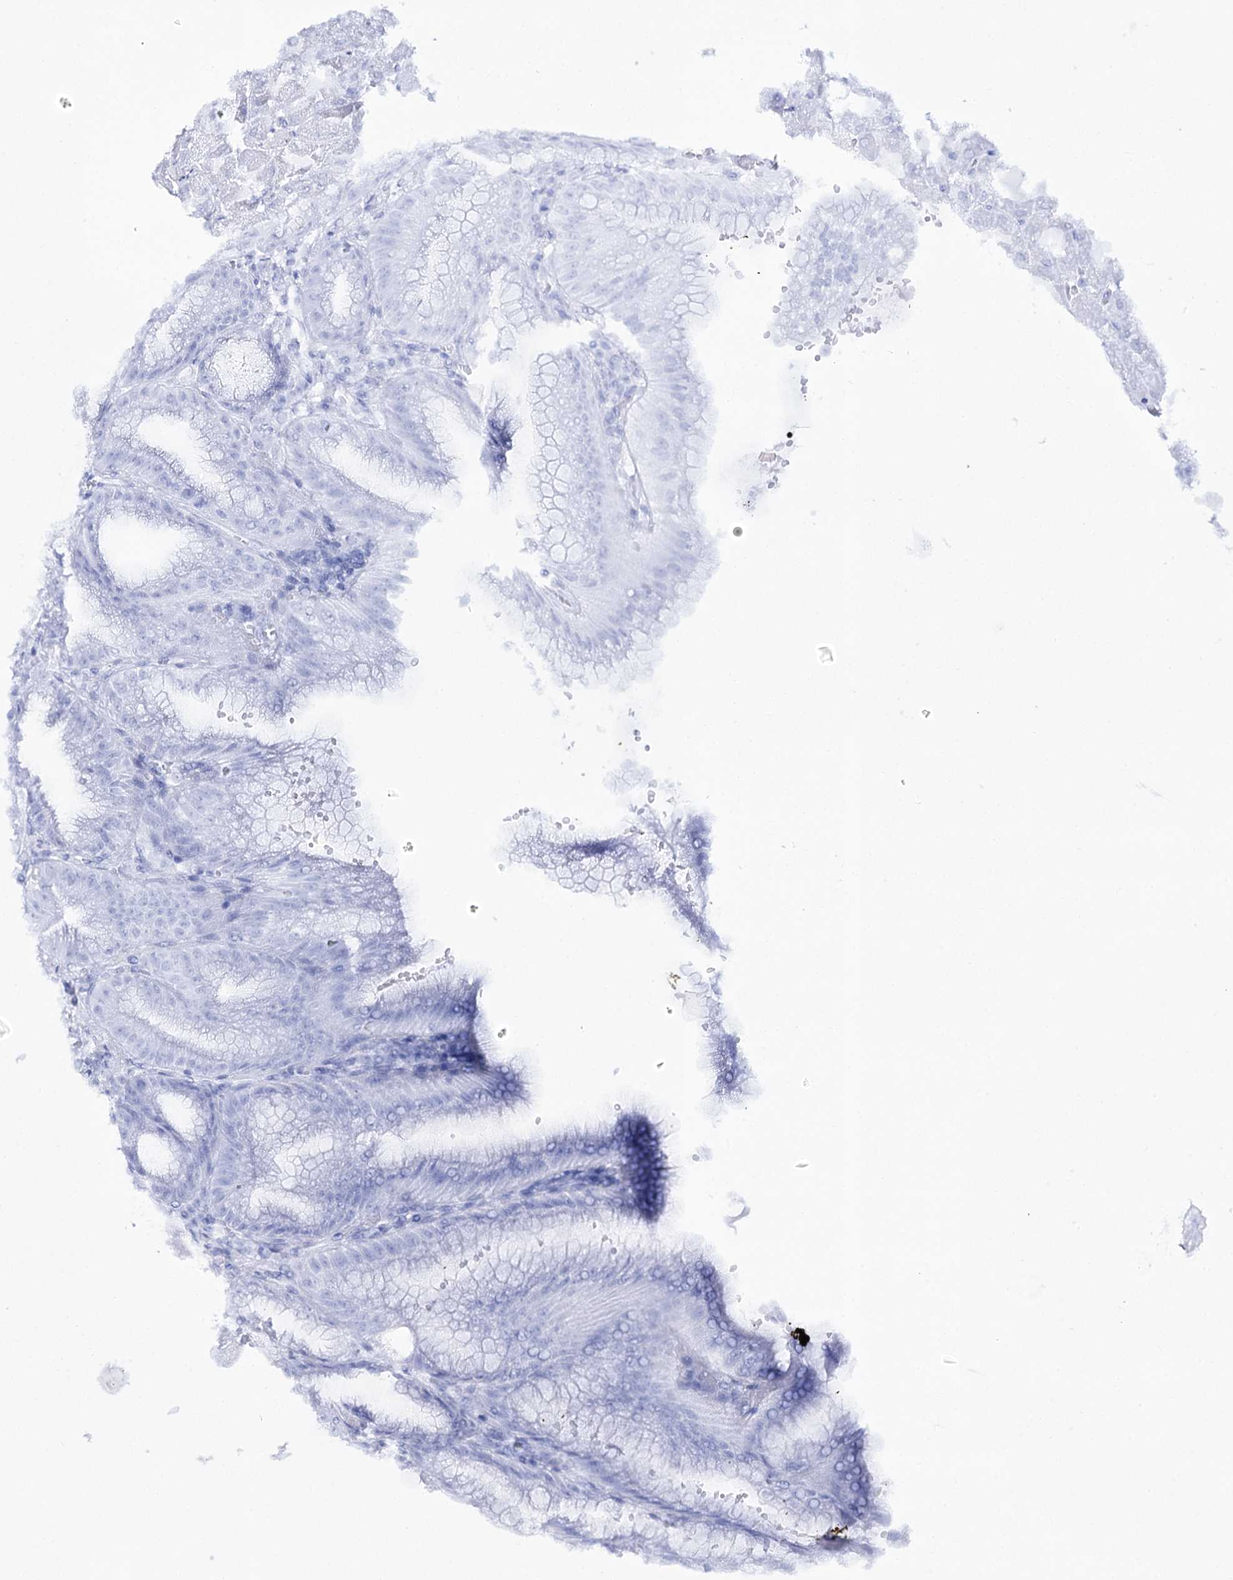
{"staining": {"intensity": "negative", "quantity": "none", "location": "none"}, "tissue": "stomach", "cell_type": "Glandular cells", "image_type": "normal", "snomed": [{"axis": "morphology", "description": "Normal tissue, NOS"}, {"axis": "topography", "description": "Stomach, upper"}, {"axis": "topography", "description": "Stomach, lower"}], "caption": "IHC image of unremarkable stomach: human stomach stained with DAB (3,3'-diaminobenzidine) exhibits no significant protein positivity in glandular cells. (Stains: DAB immunohistochemistry (IHC) with hematoxylin counter stain, Microscopy: brightfield microscopy at high magnification).", "gene": "RRP9", "patient": {"sex": "male", "age": 71}}